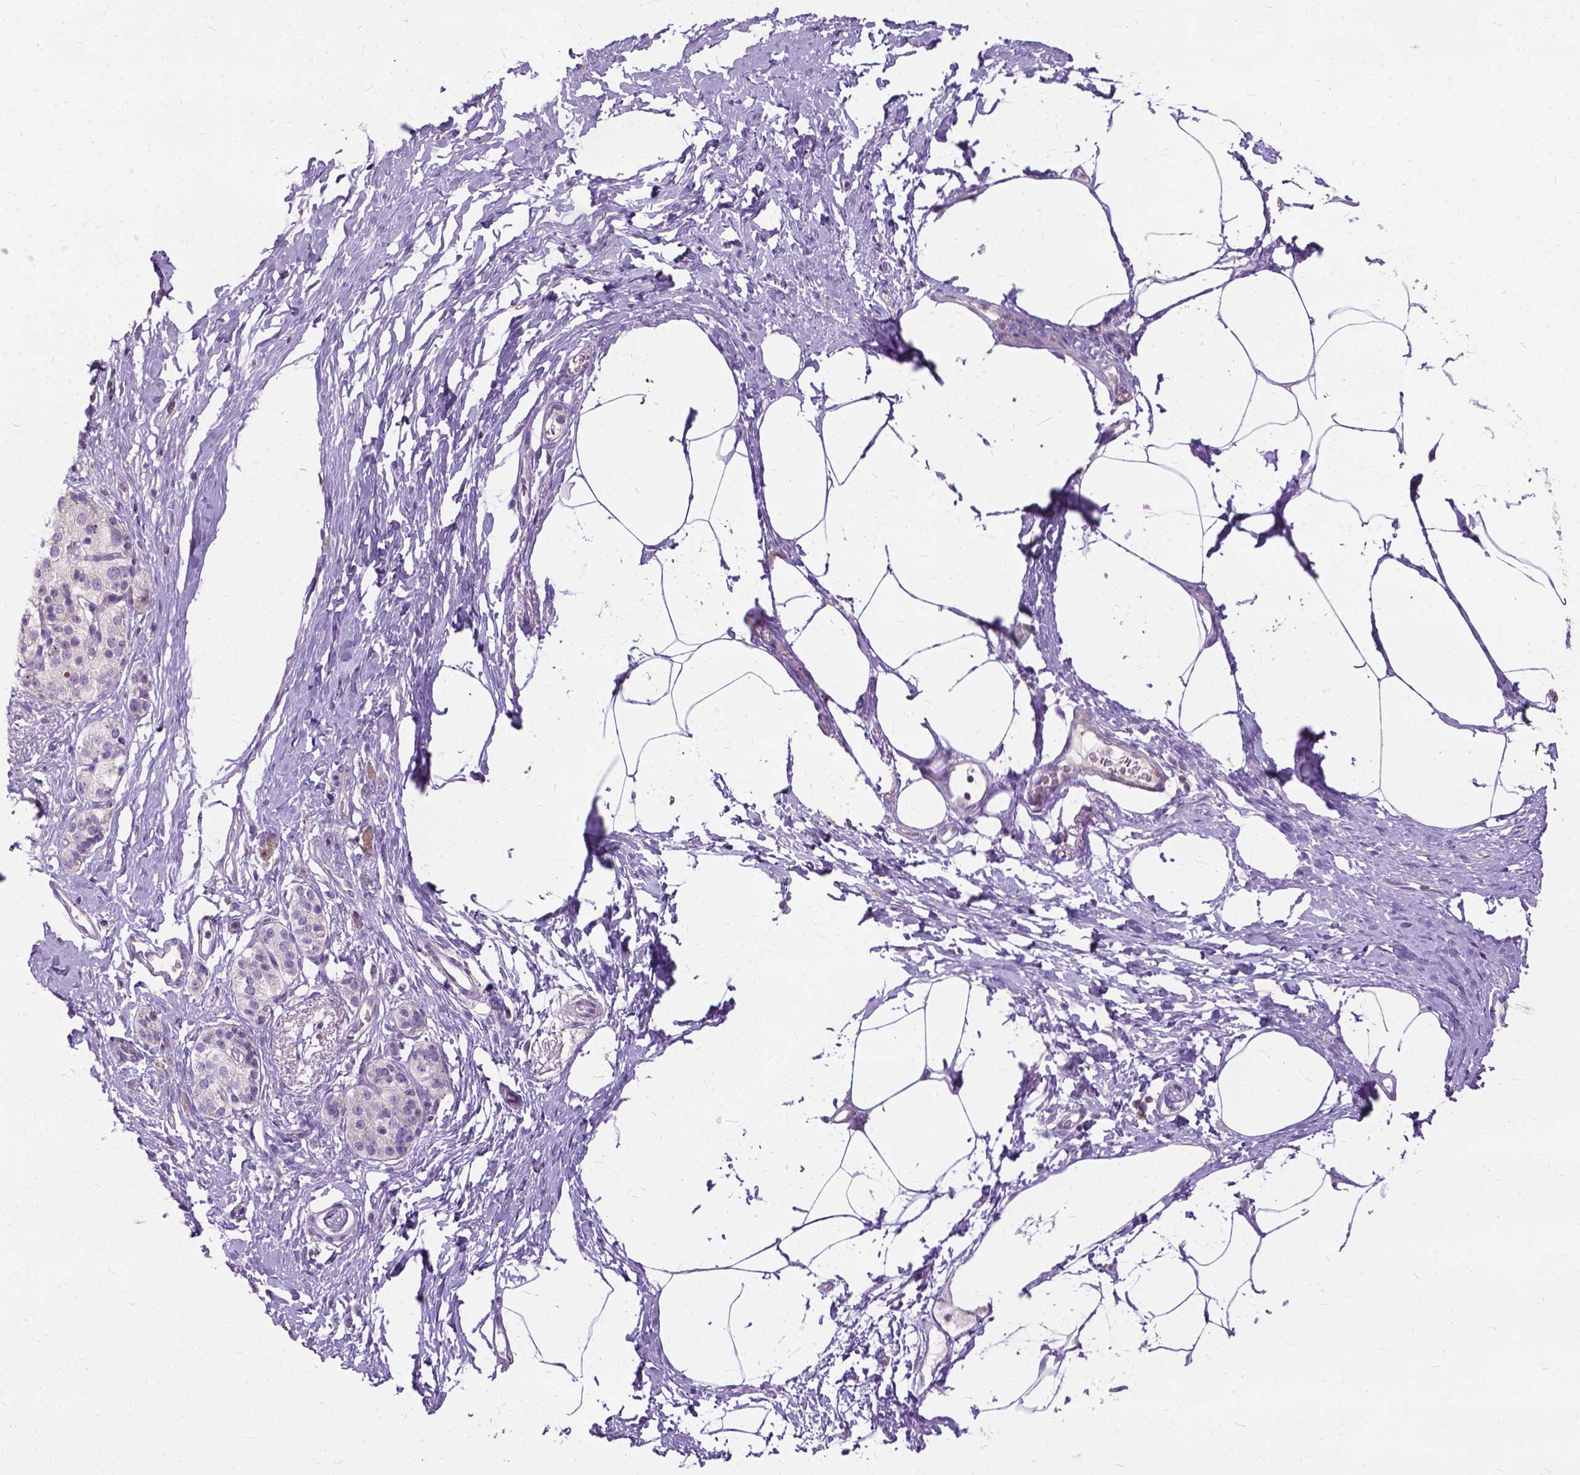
{"staining": {"intensity": "negative", "quantity": "none", "location": "none"}, "tissue": "pancreatic cancer", "cell_type": "Tumor cells", "image_type": "cancer", "snomed": [{"axis": "morphology", "description": "Adenocarcinoma, NOS"}, {"axis": "topography", "description": "Pancreas"}], "caption": "High power microscopy photomicrograph of an immunohistochemistry image of pancreatic cancer (adenocarcinoma), revealing no significant expression in tumor cells.", "gene": "JAK3", "patient": {"sex": "female", "age": 72}}